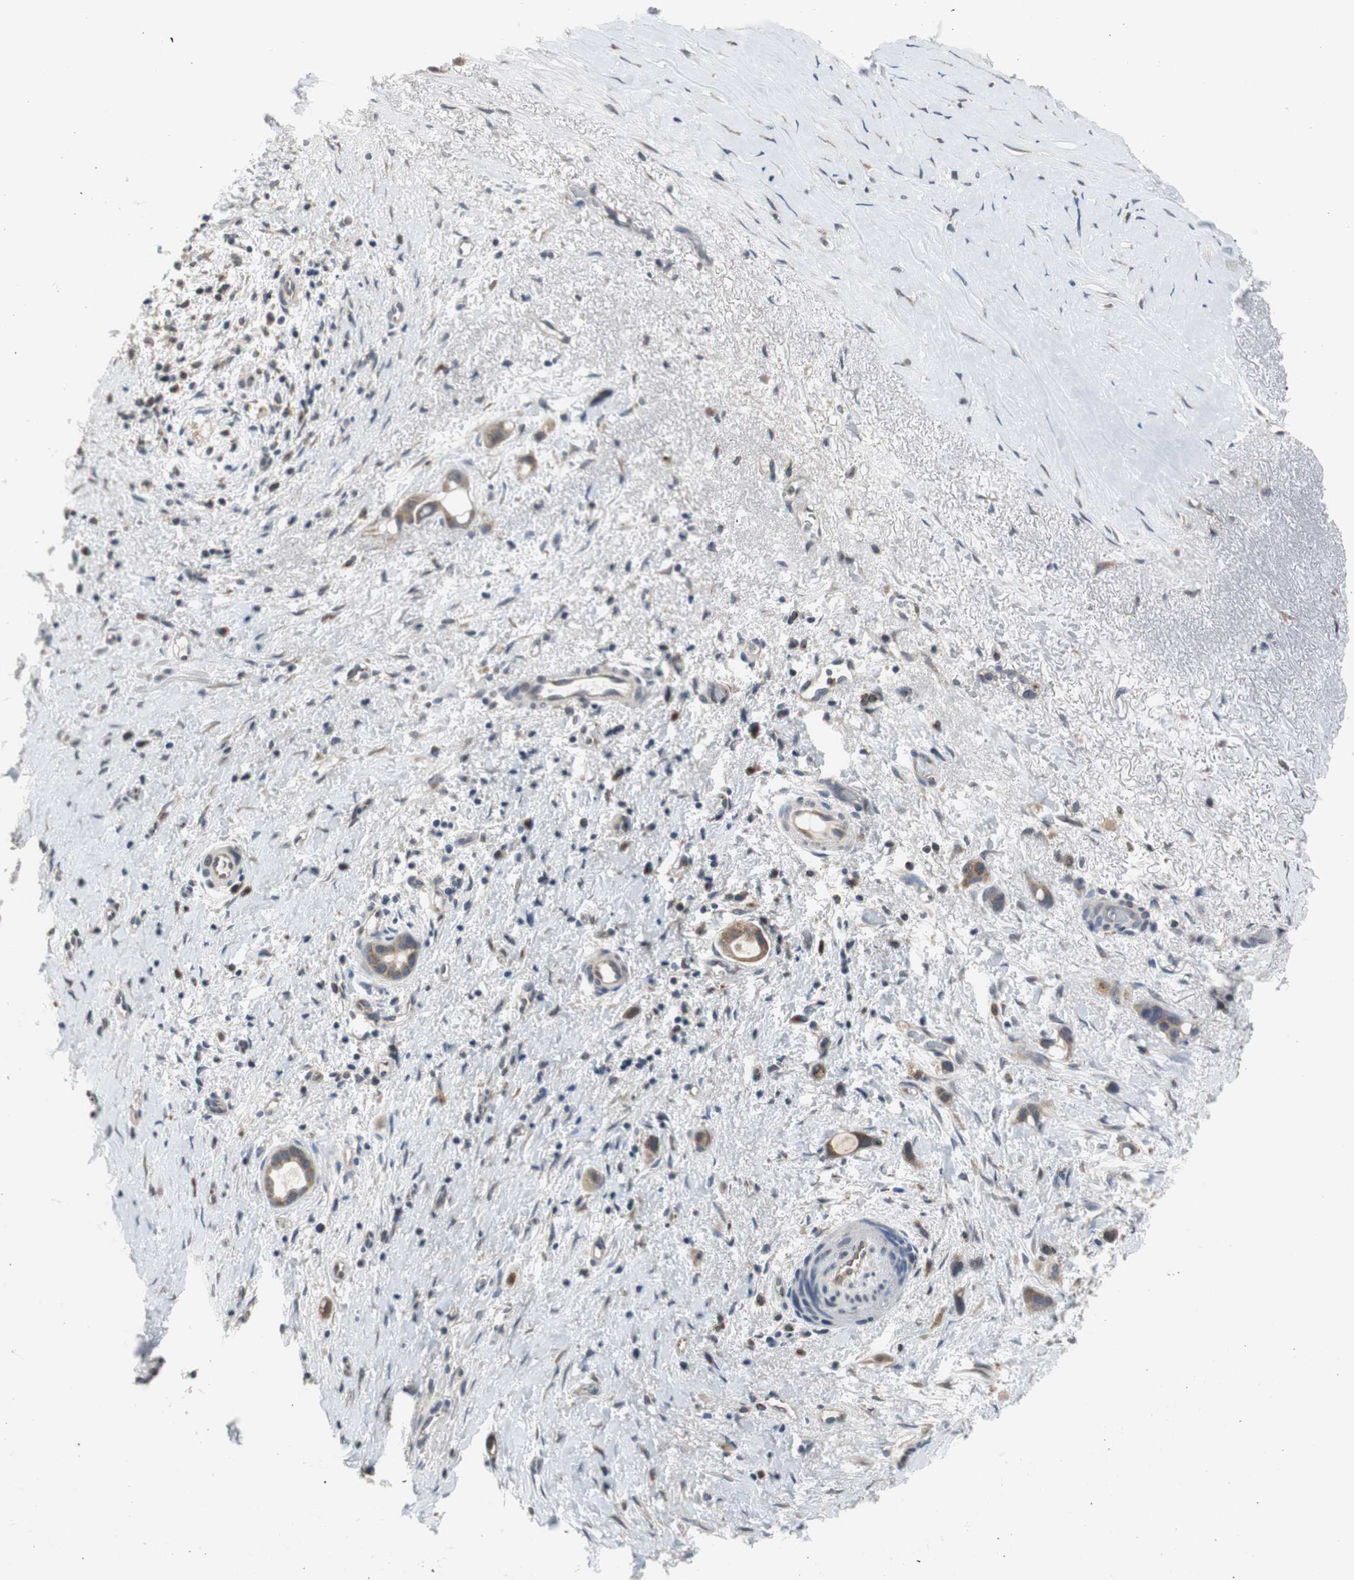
{"staining": {"intensity": "moderate", "quantity": ">75%", "location": "cytoplasmic/membranous"}, "tissue": "liver cancer", "cell_type": "Tumor cells", "image_type": "cancer", "snomed": [{"axis": "morphology", "description": "Cholangiocarcinoma"}, {"axis": "topography", "description": "Liver"}], "caption": "A brown stain shows moderate cytoplasmic/membranous expression of a protein in human cholangiocarcinoma (liver) tumor cells.", "gene": "PLAA", "patient": {"sex": "female", "age": 65}}